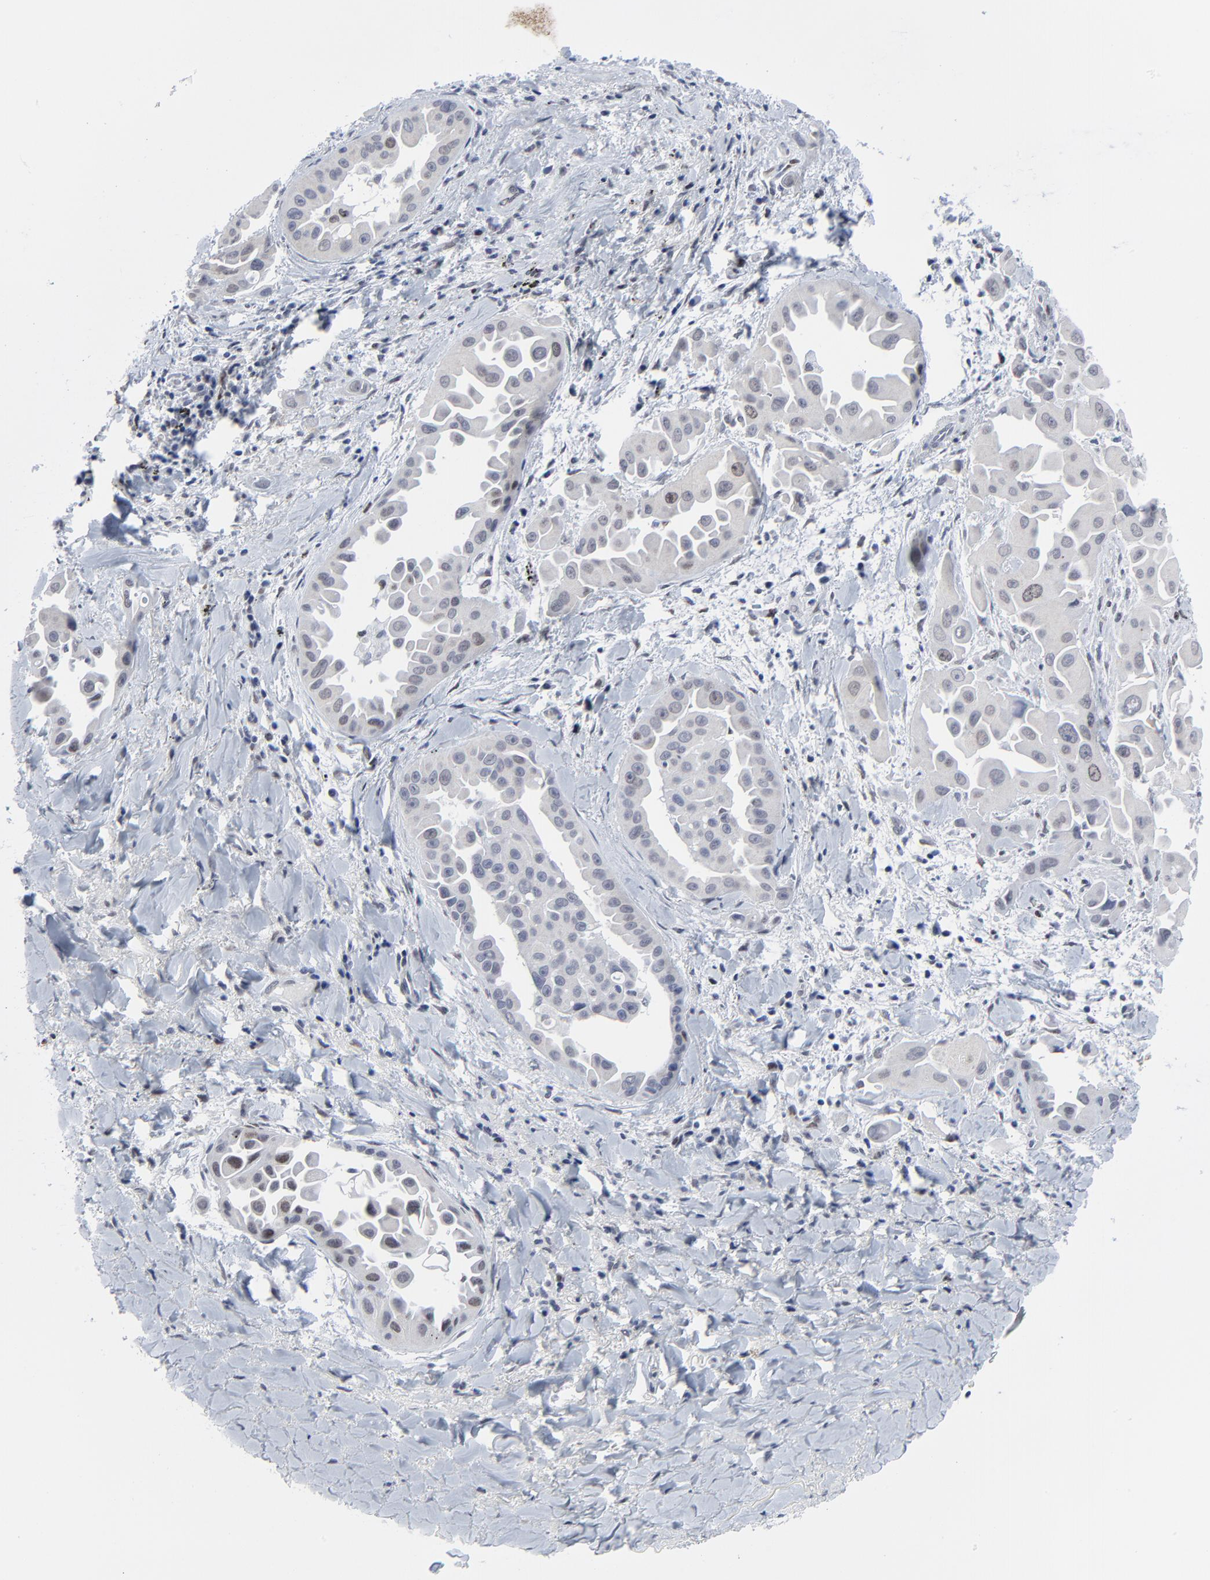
{"staining": {"intensity": "weak", "quantity": "<25%", "location": "nuclear"}, "tissue": "lung cancer", "cell_type": "Tumor cells", "image_type": "cancer", "snomed": [{"axis": "morphology", "description": "Normal tissue, NOS"}, {"axis": "morphology", "description": "Adenocarcinoma, NOS"}, {"axis": "topography", "description": "Bronchus"}], "caption": "This is an immunohistochemistry photomicrograph of human lung cancer. There is no positivity in tumor cells.", "gene": "ZNF589", "patient": {"sex": "male", "age": 68}}